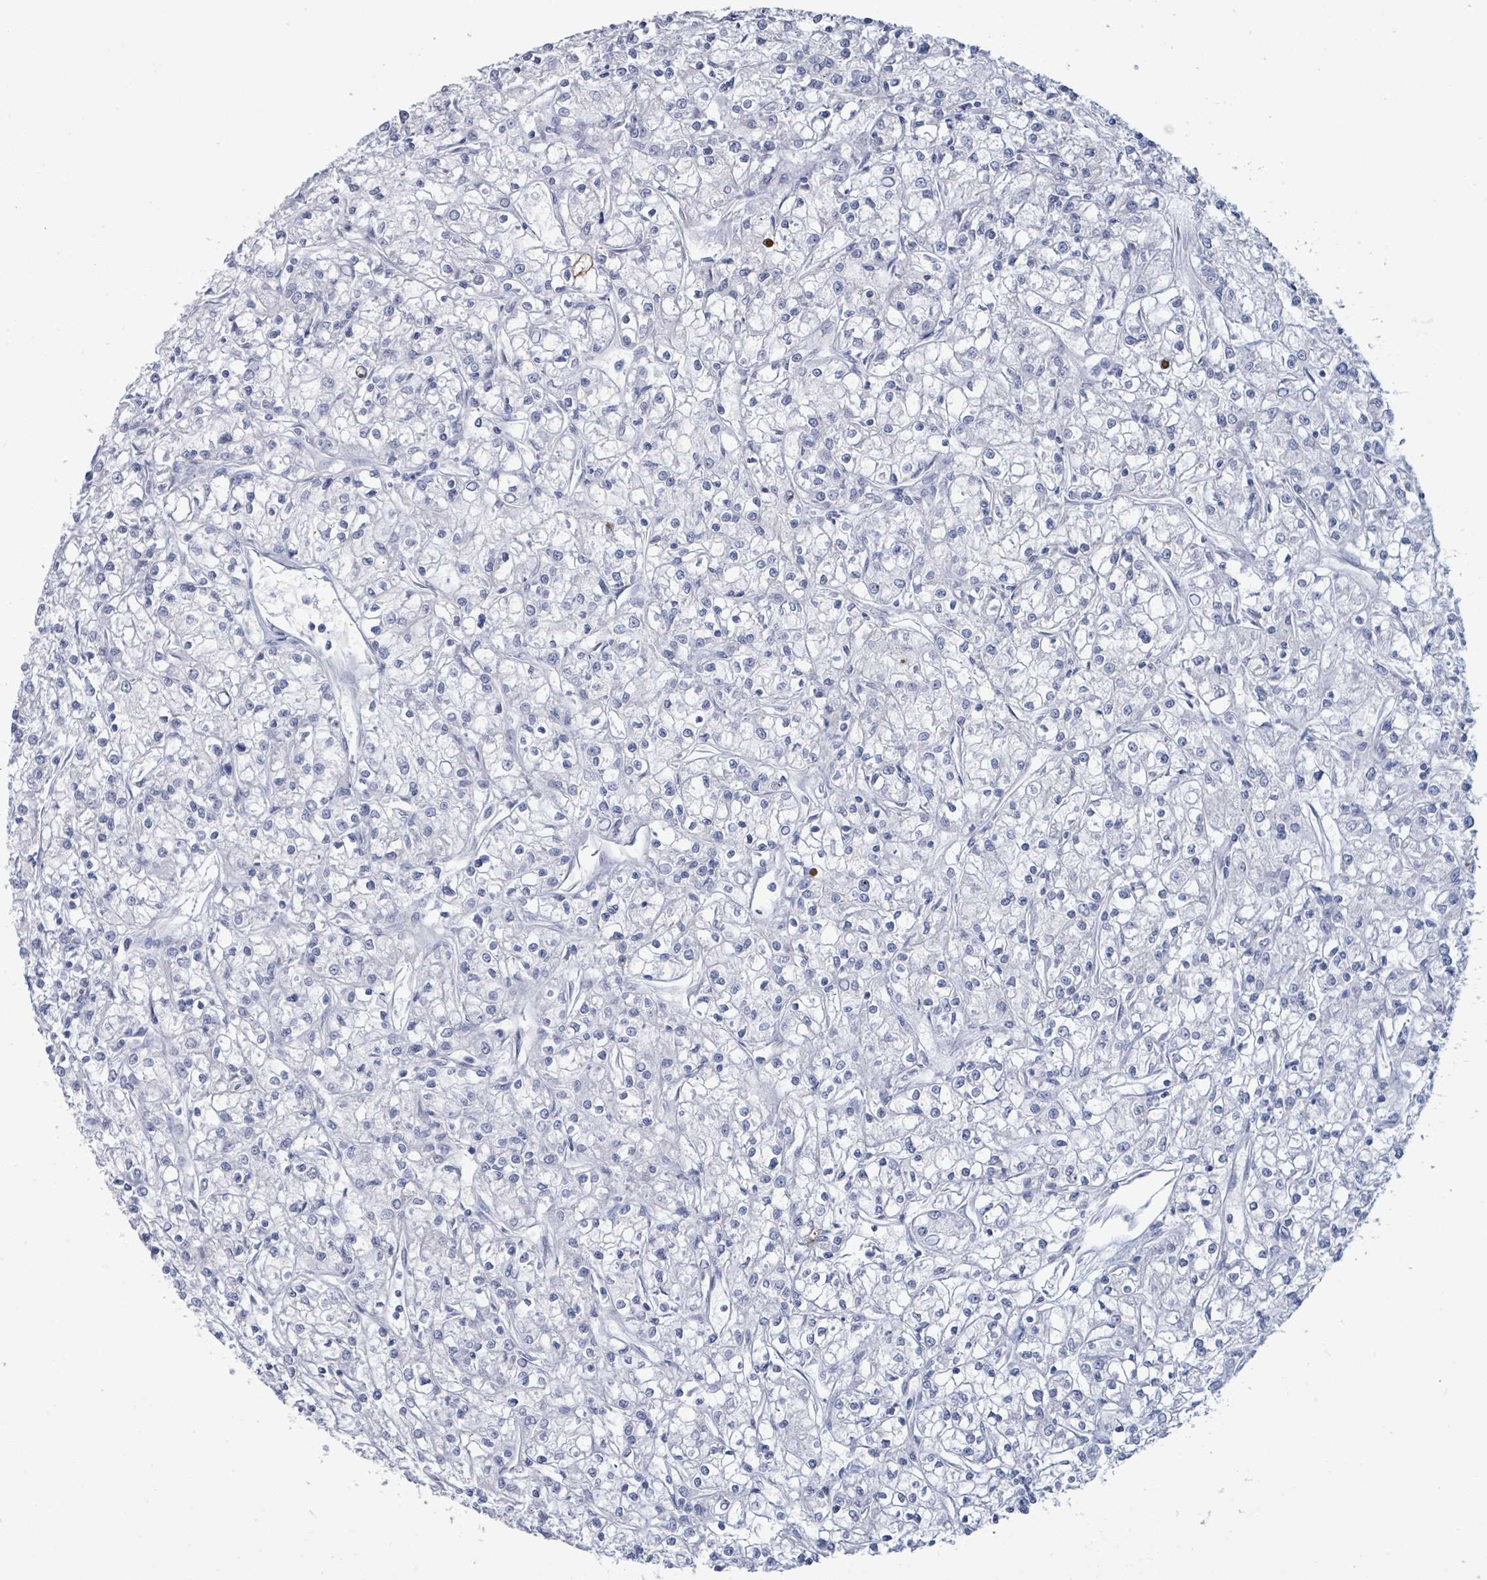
{"staining": {"intensity": "negative", "quantity": "none", "location": "none"}, "tissue": "renal cancer", "cell_type": "Tumor cells", "image_type": "cancer", "snomed": [{"axis": "morphology", "description": "Adenocarcinoma, NOS"}, {"axis": "topography", "description": "Kidney"}], "caption": "Renal adenocarcinoma stained for a protein using immunohistochemistry reveals no expression tumor cells.", "gene": "PGA3", "patient": {"sex": "female", "age": 59}}